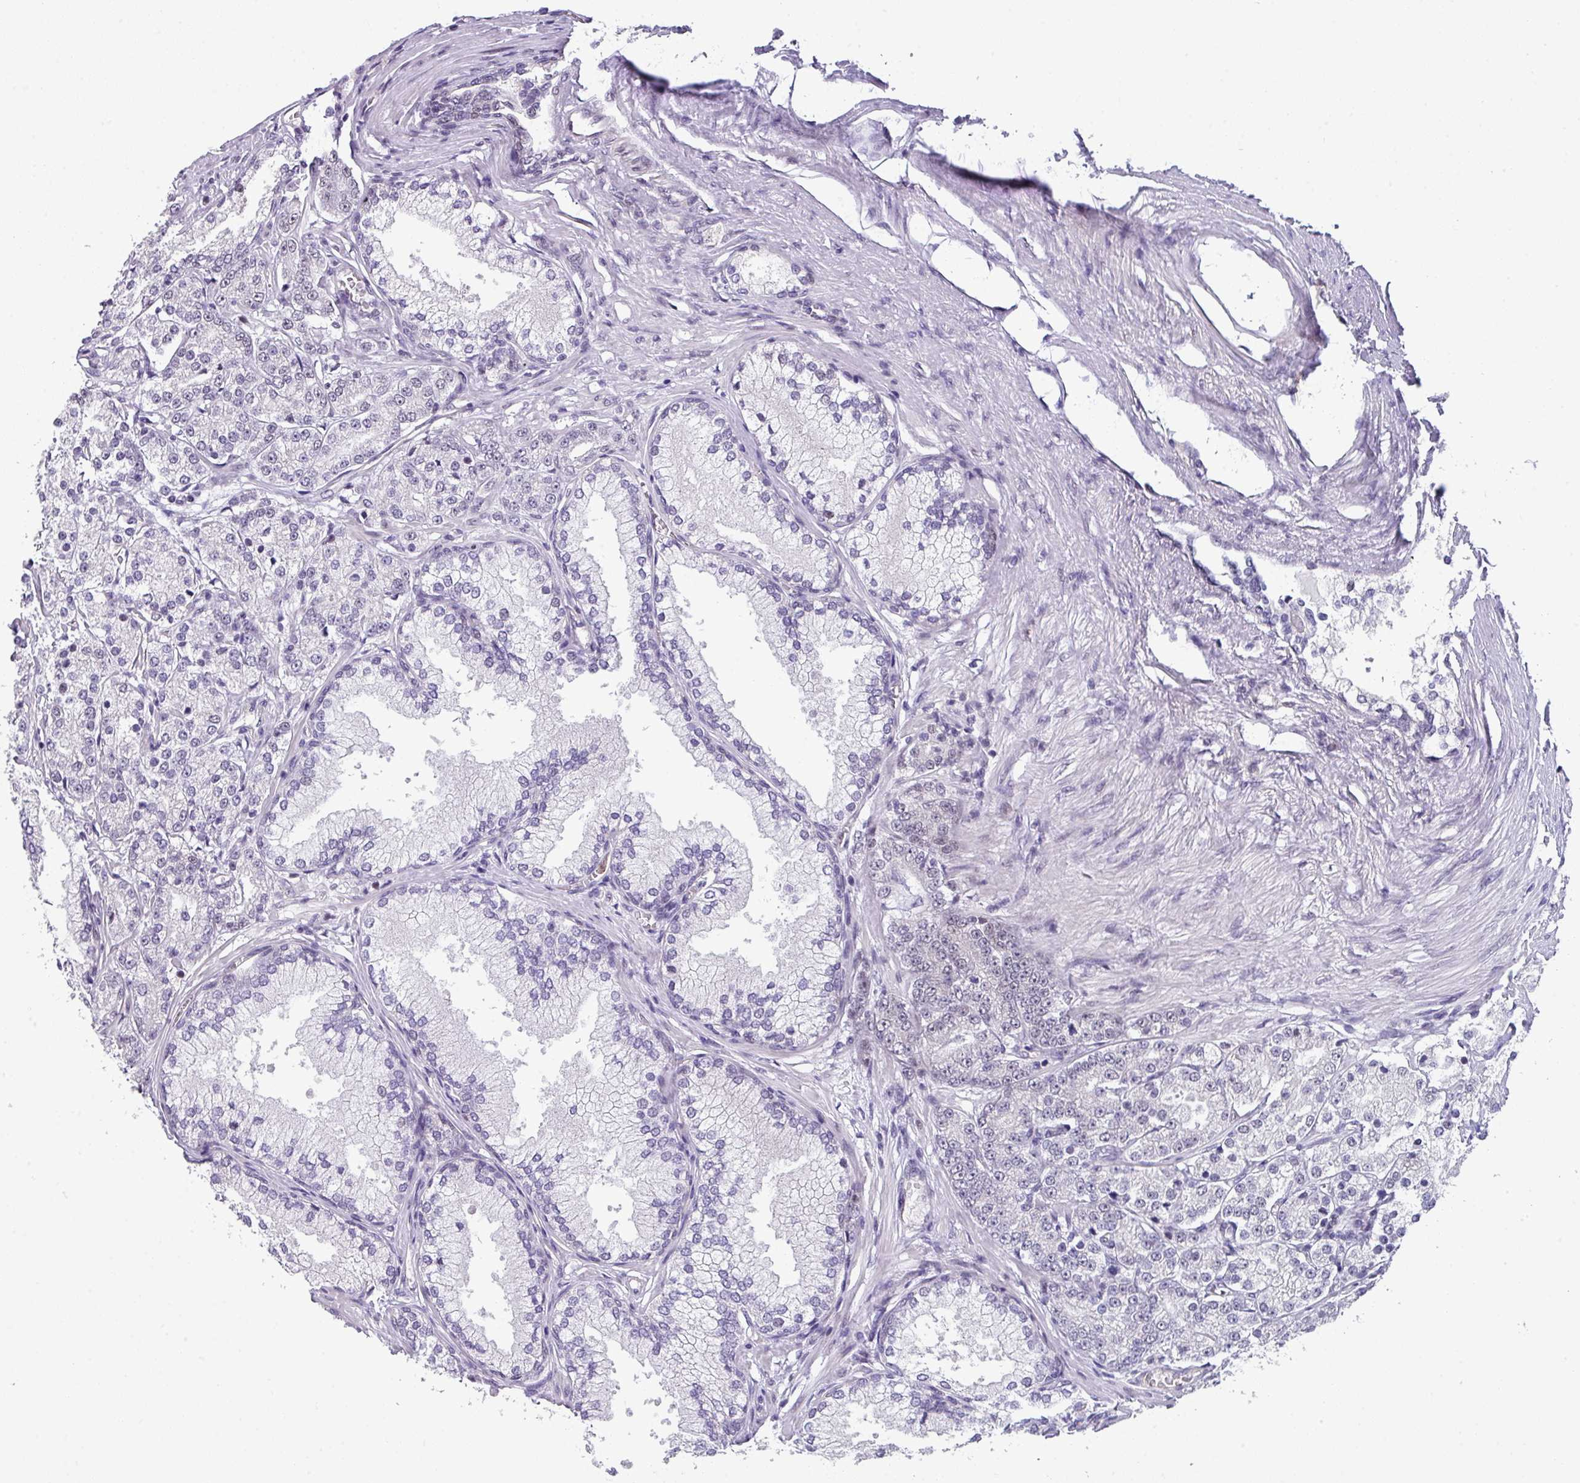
{"staining": {"intensity": "negative", "quantity": "none", "location": "none"}, "tissue": "prostate cancer", "cell_type": "Tumor cells", "image_type": "cancer", "snomed": [{"axis": "morphology", "description": "Adenocarcinoma, High grade"}, {"axis": "topography", "description": "Prostate"}], "caption": "Immunohistochemical staining of human prostate cancer (high-grade adenocarcinoma) reveals no significant positivity in tumor cells.", "gene": "ZFP3", "patient": {"sex": "male", "age": 69}}